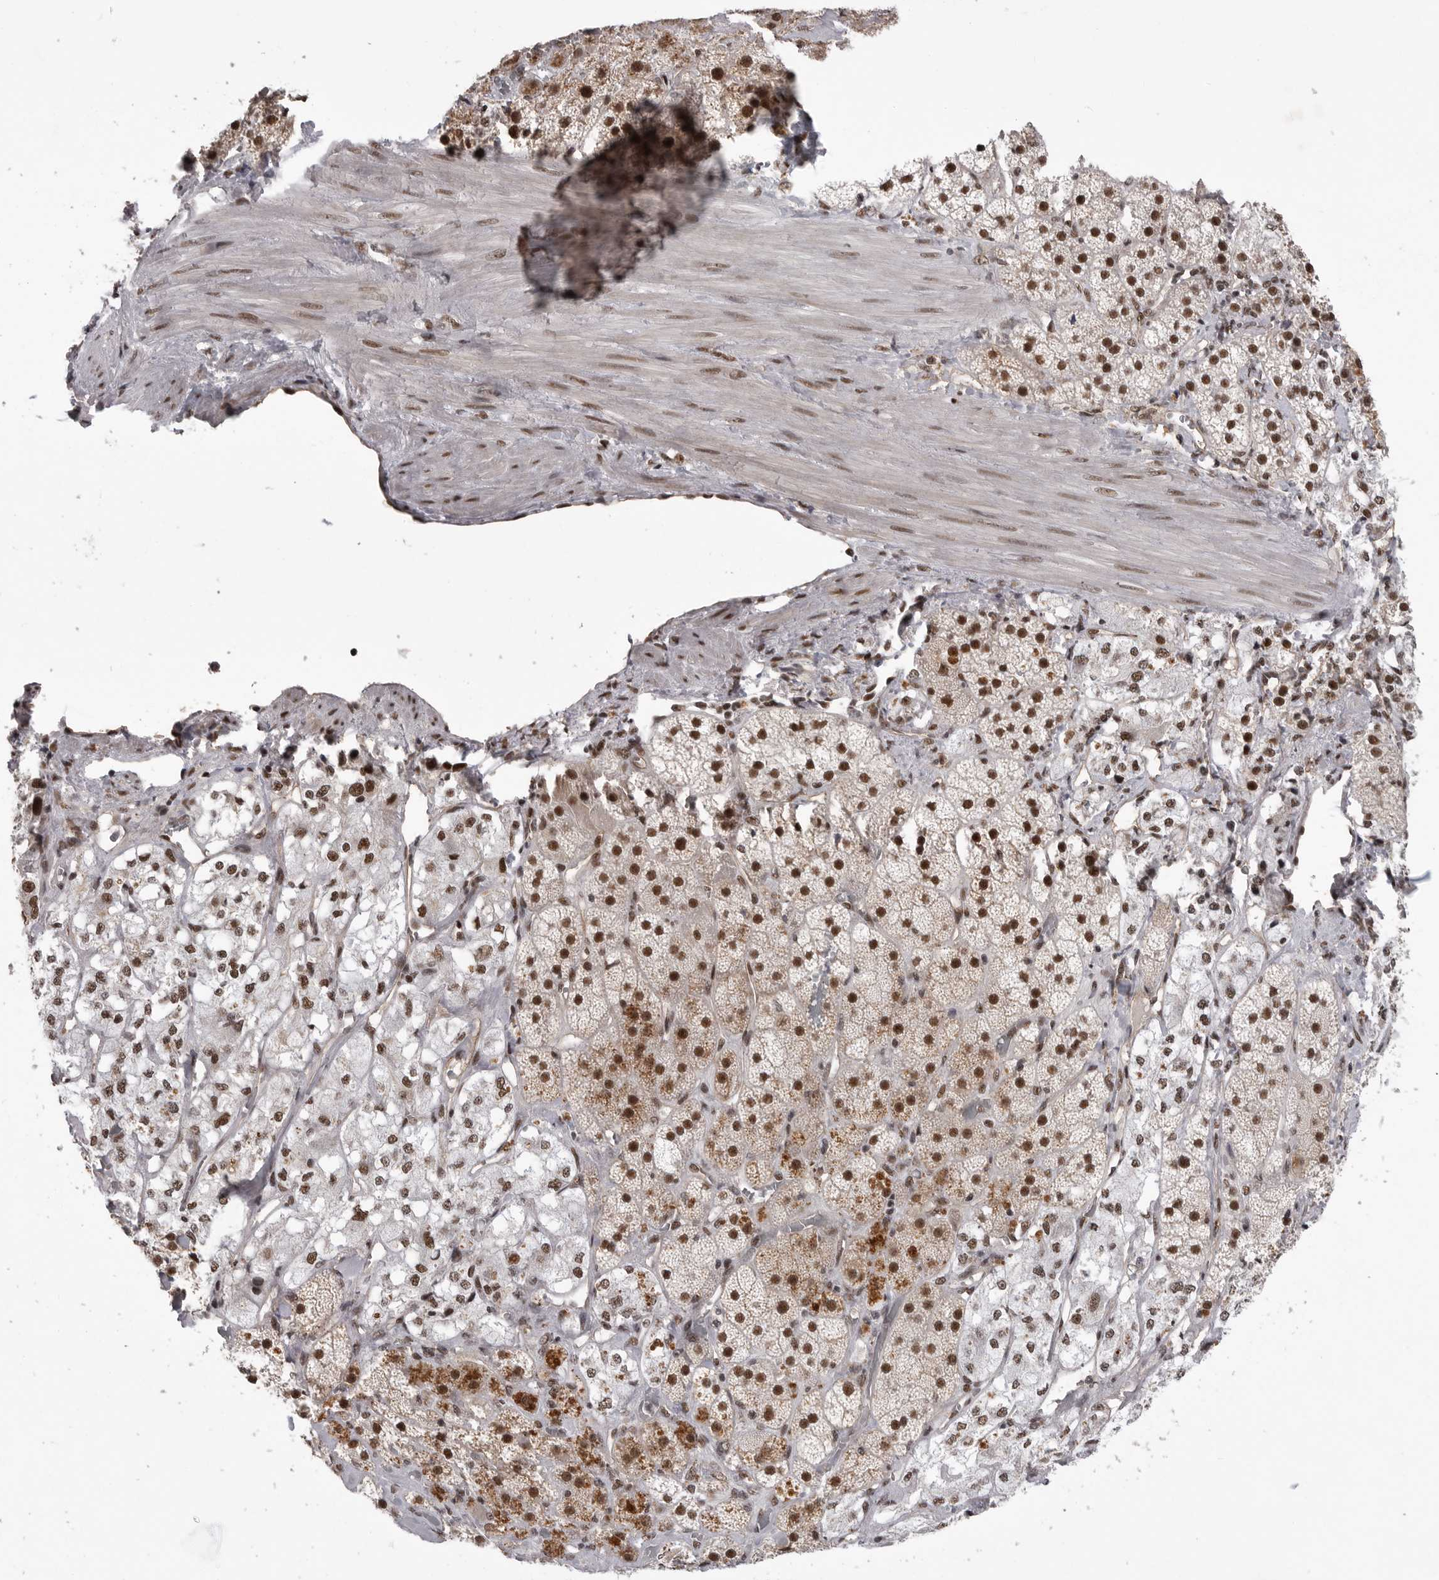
{"staining": {"intensity": "strong", "quantity": ">75%", "location": "nuclear"}, "tissue": "adrenal gland", "cell_type": "Glandular cells", "image_type": "normal", "snomed": [{"axis": "morphology", "description": "Normal tissue, NOS"}, {"axis": "topography", "description": "Adrenal gland"}], "caption": "Protein expression analysis of benign adrenal gland reveals strong nuclear expression in about >75% of glandular cells.", "gene": "PPP1R8", "patient": {"sex": "male", "age": 57}}